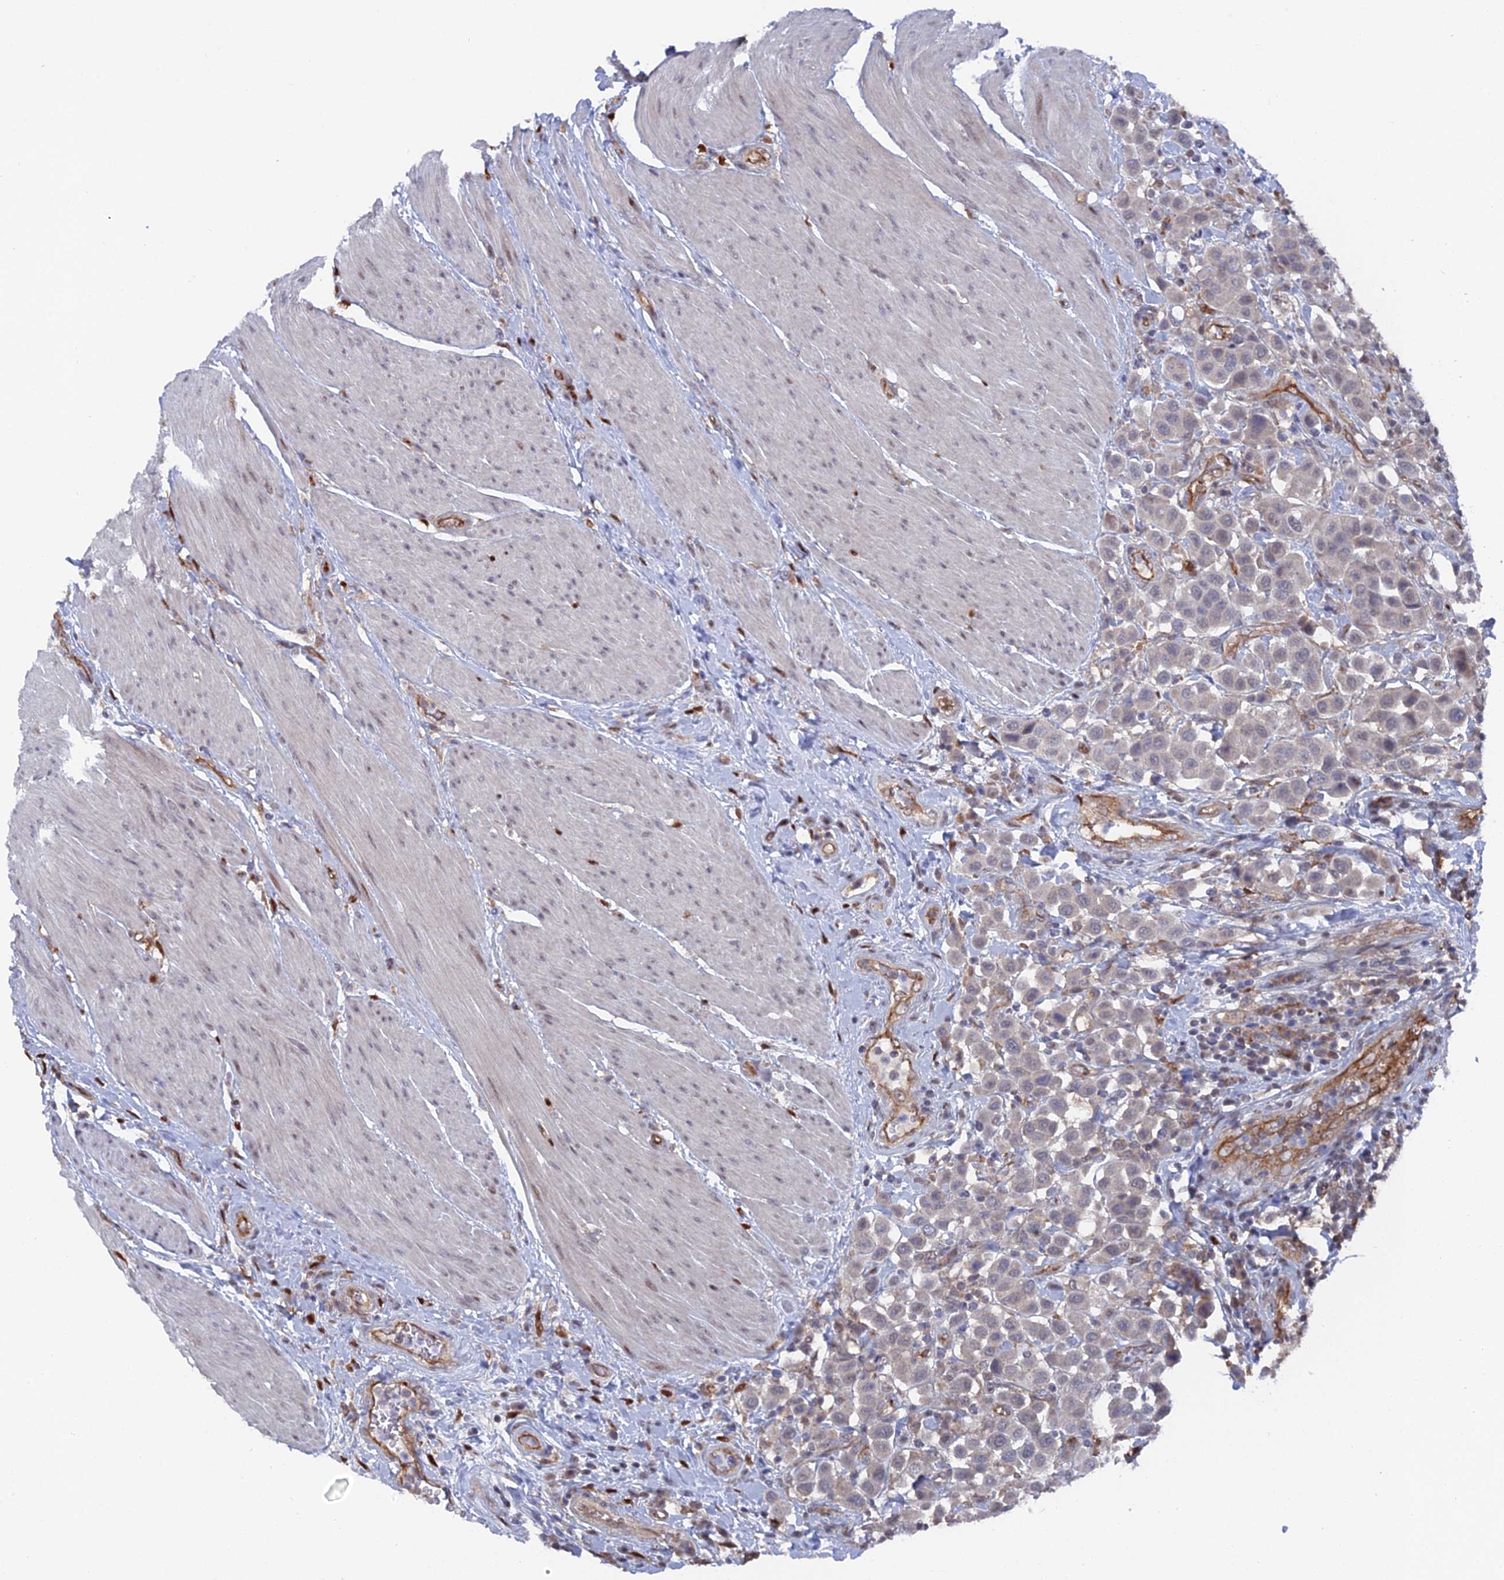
{"staining": {"intensity": "negative", "quantity": "none", "location": "none"}, "tissue": "urothelial cancer", "cell_type": "Tumor cells", "image_type": "cancer", "snomed": [{"axis": "morphology", "description": "Urothelial carcinoma, High grade"}, {"axis": "topography", "description": "Urinary bladder"}], "caption": "Tumor cells are negative for brown protein staining in high-grade urothelial carcinoma.", "gene": "UNC5D", "patient": {"sex": "male", "age": 50}}